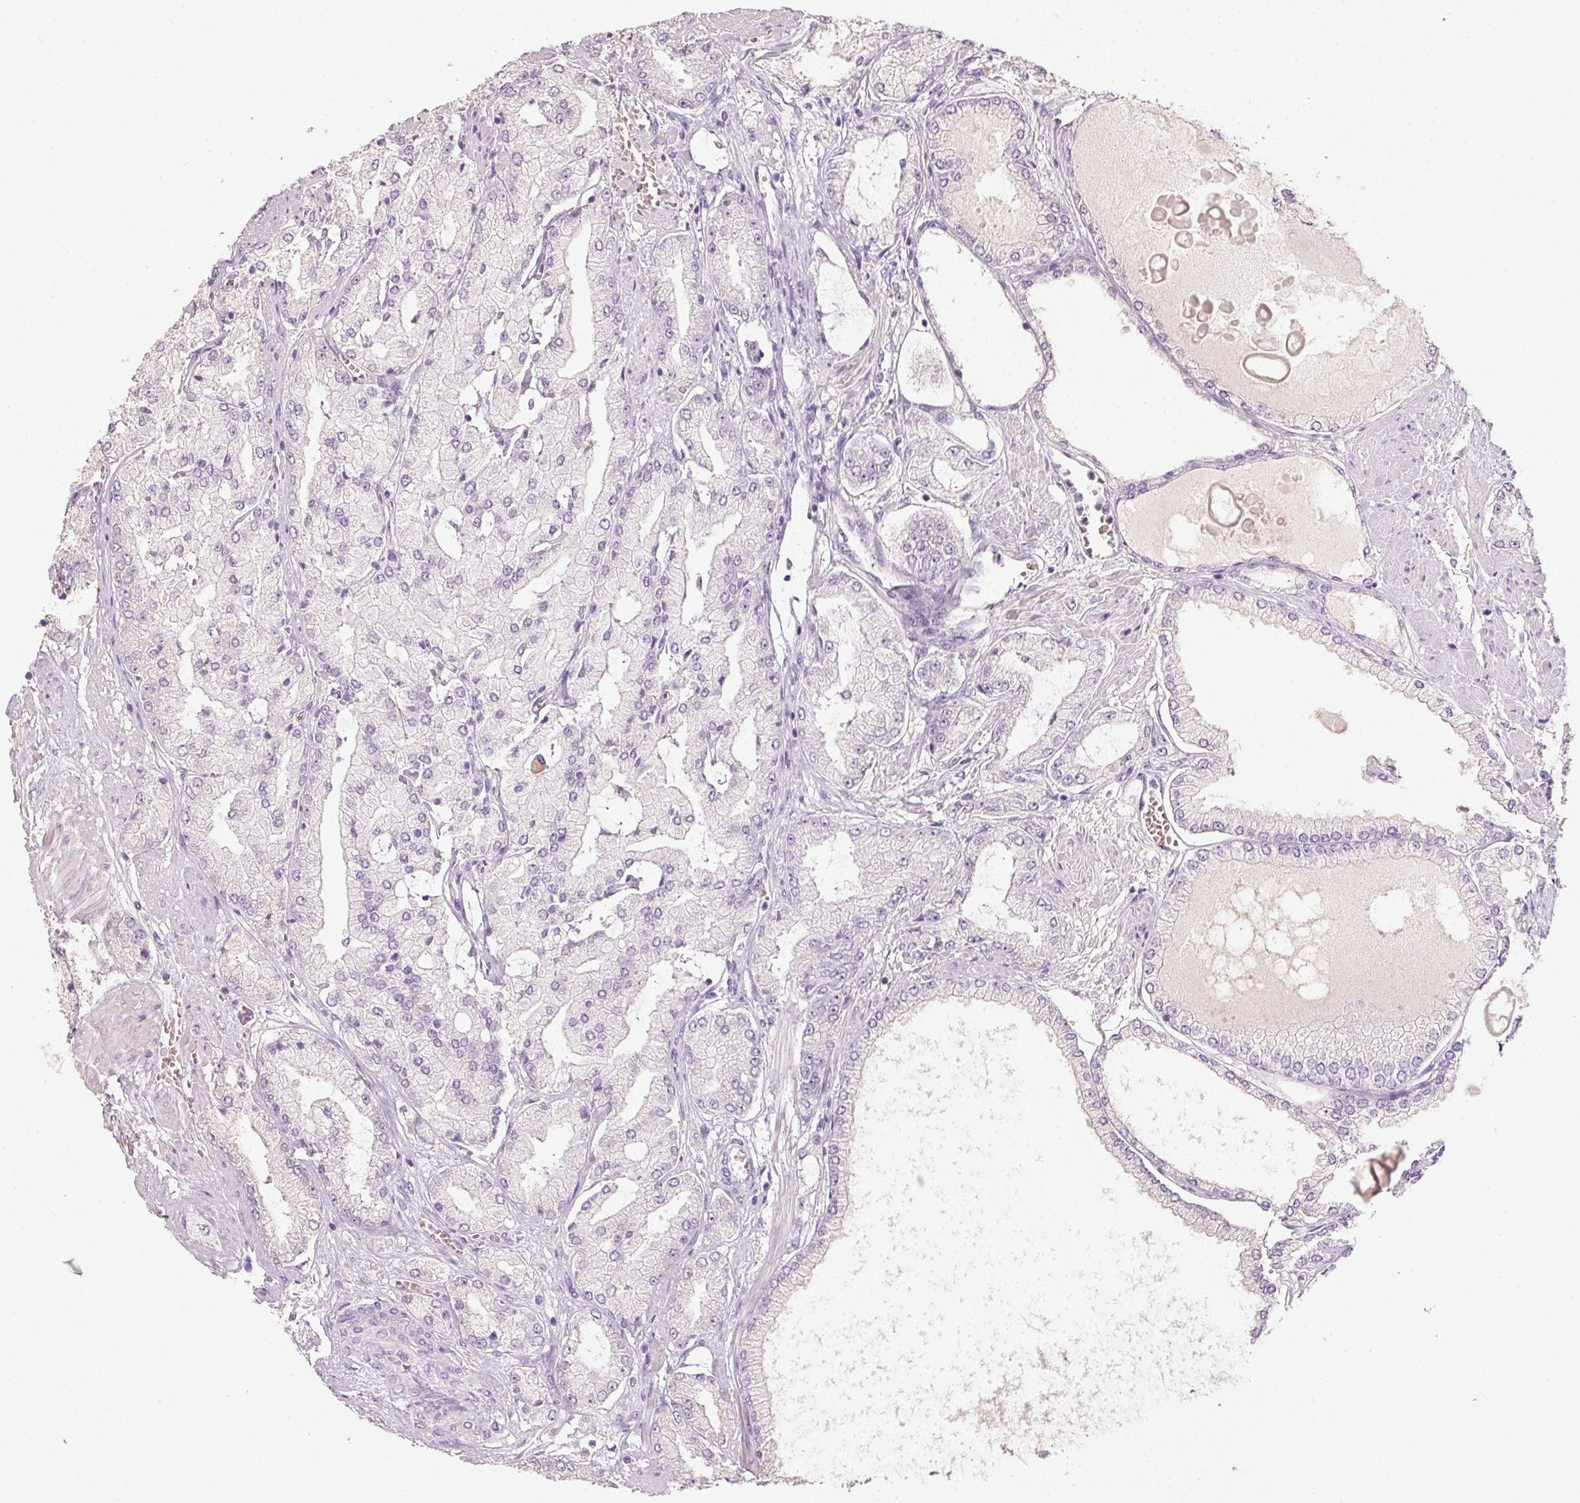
{"staining": {"intensity": "negative", "quantity": "none", "location": "none"}, "tissue": "prostate cancer", "cell_type": "Tumor cells", "image_type": "cancer", "snomed": [{"axis": "morphology", "description": "Adenocarcinoma, High grade"}, {"axis": "topography", "description": "Prostate"}], "caption": "A photomicrograph of prostate cancer (adenocarcinoma (high-grade)) stained for a protein reveals no brown staining in tumor cells.", "gene": "HSD17B1", "patient": {"sex": "male", "age": 68}}